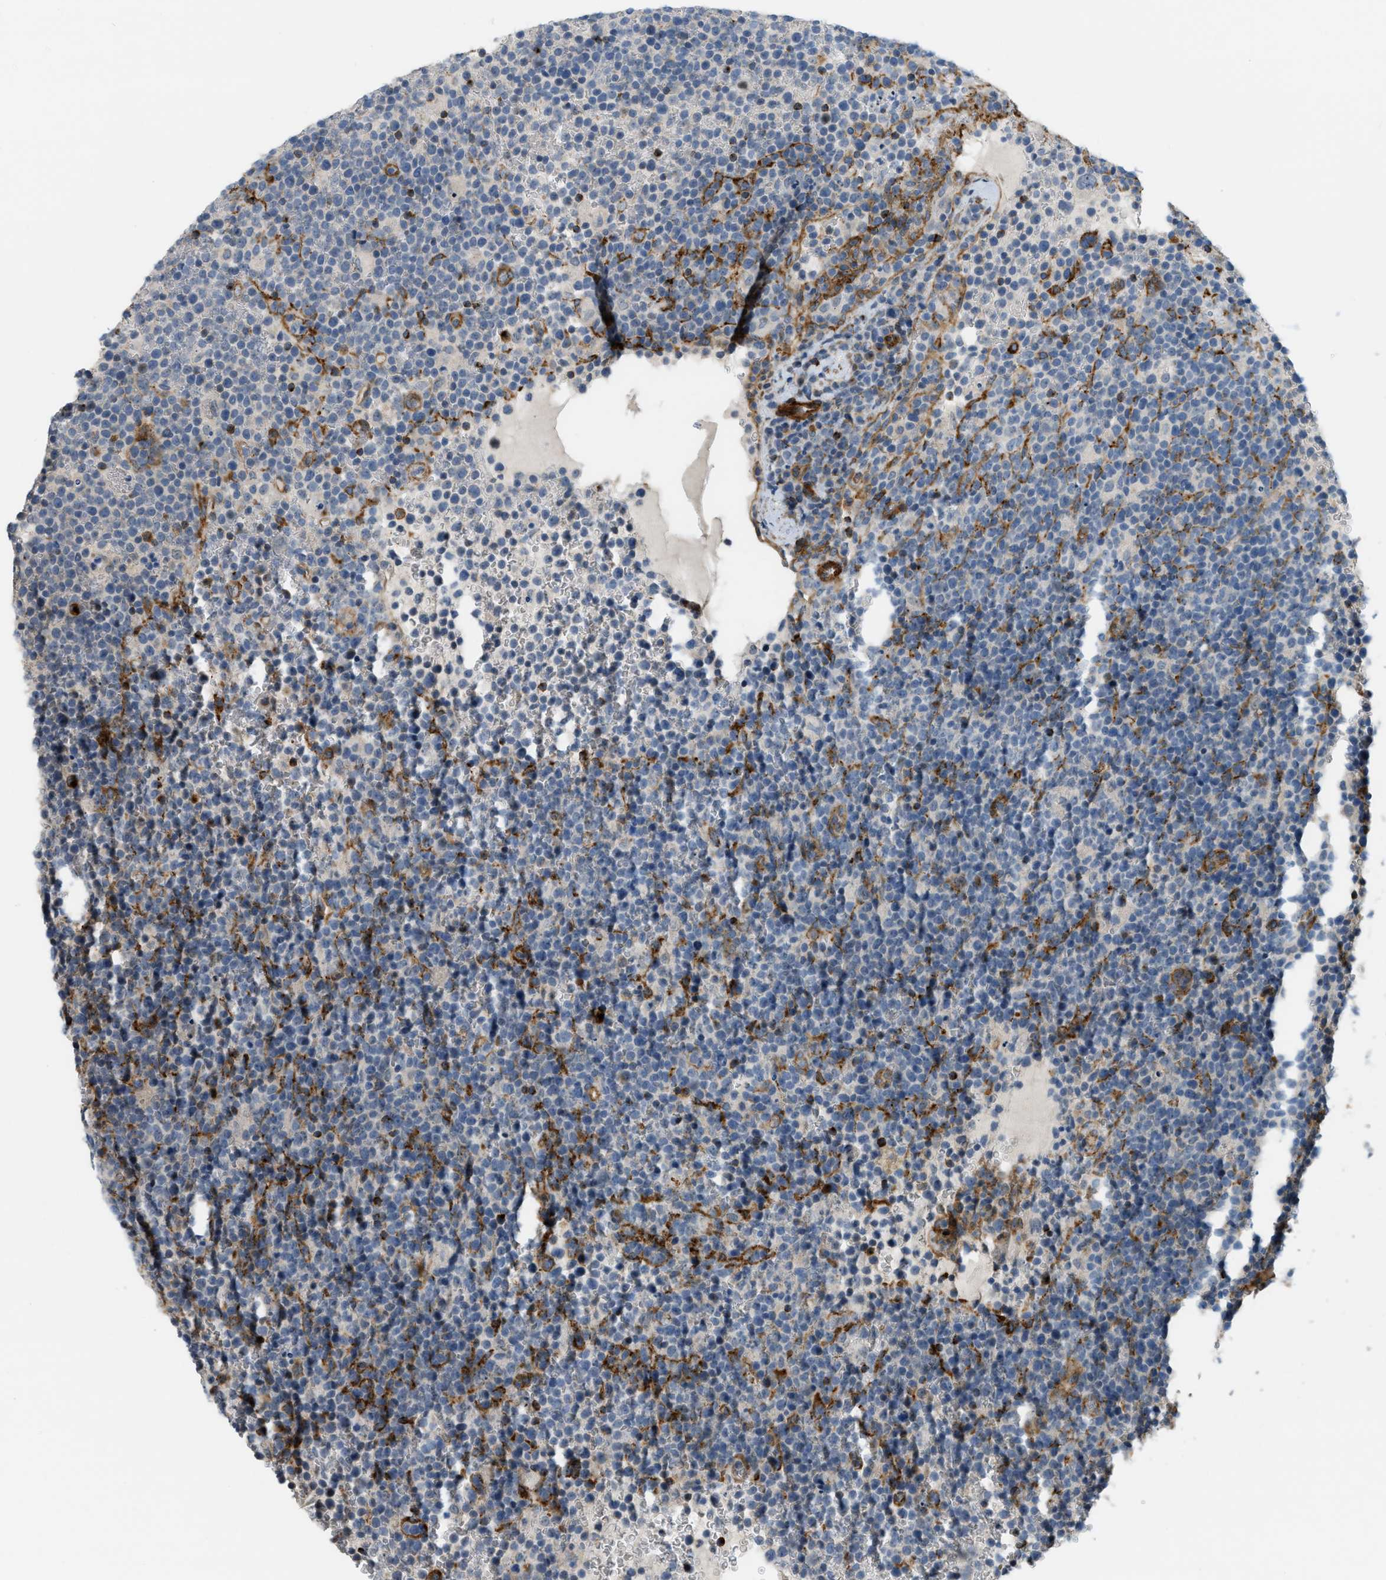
{"staining": {"intensity": "negative", "quantity": "none", "location": "none"}, "tissue": "lymphoma", "cell_type": "Tumor cells", "image_type": "cancer", "snomed": [{"axis": "morphology", "description": "Malignant lymphoma, non-Hodgkin's type, High grade"}, {"axis": "topography", "description": "Lymph node"}], "caption": "An image of human high-grade malignant lymphoma, non-Hodgkin's type is negative for staining in tumor cells. (IHC, brightfield microscopy, high magnification).", "gene": "KIAA1671", "patient": {"sex": "male", "age": 61}}